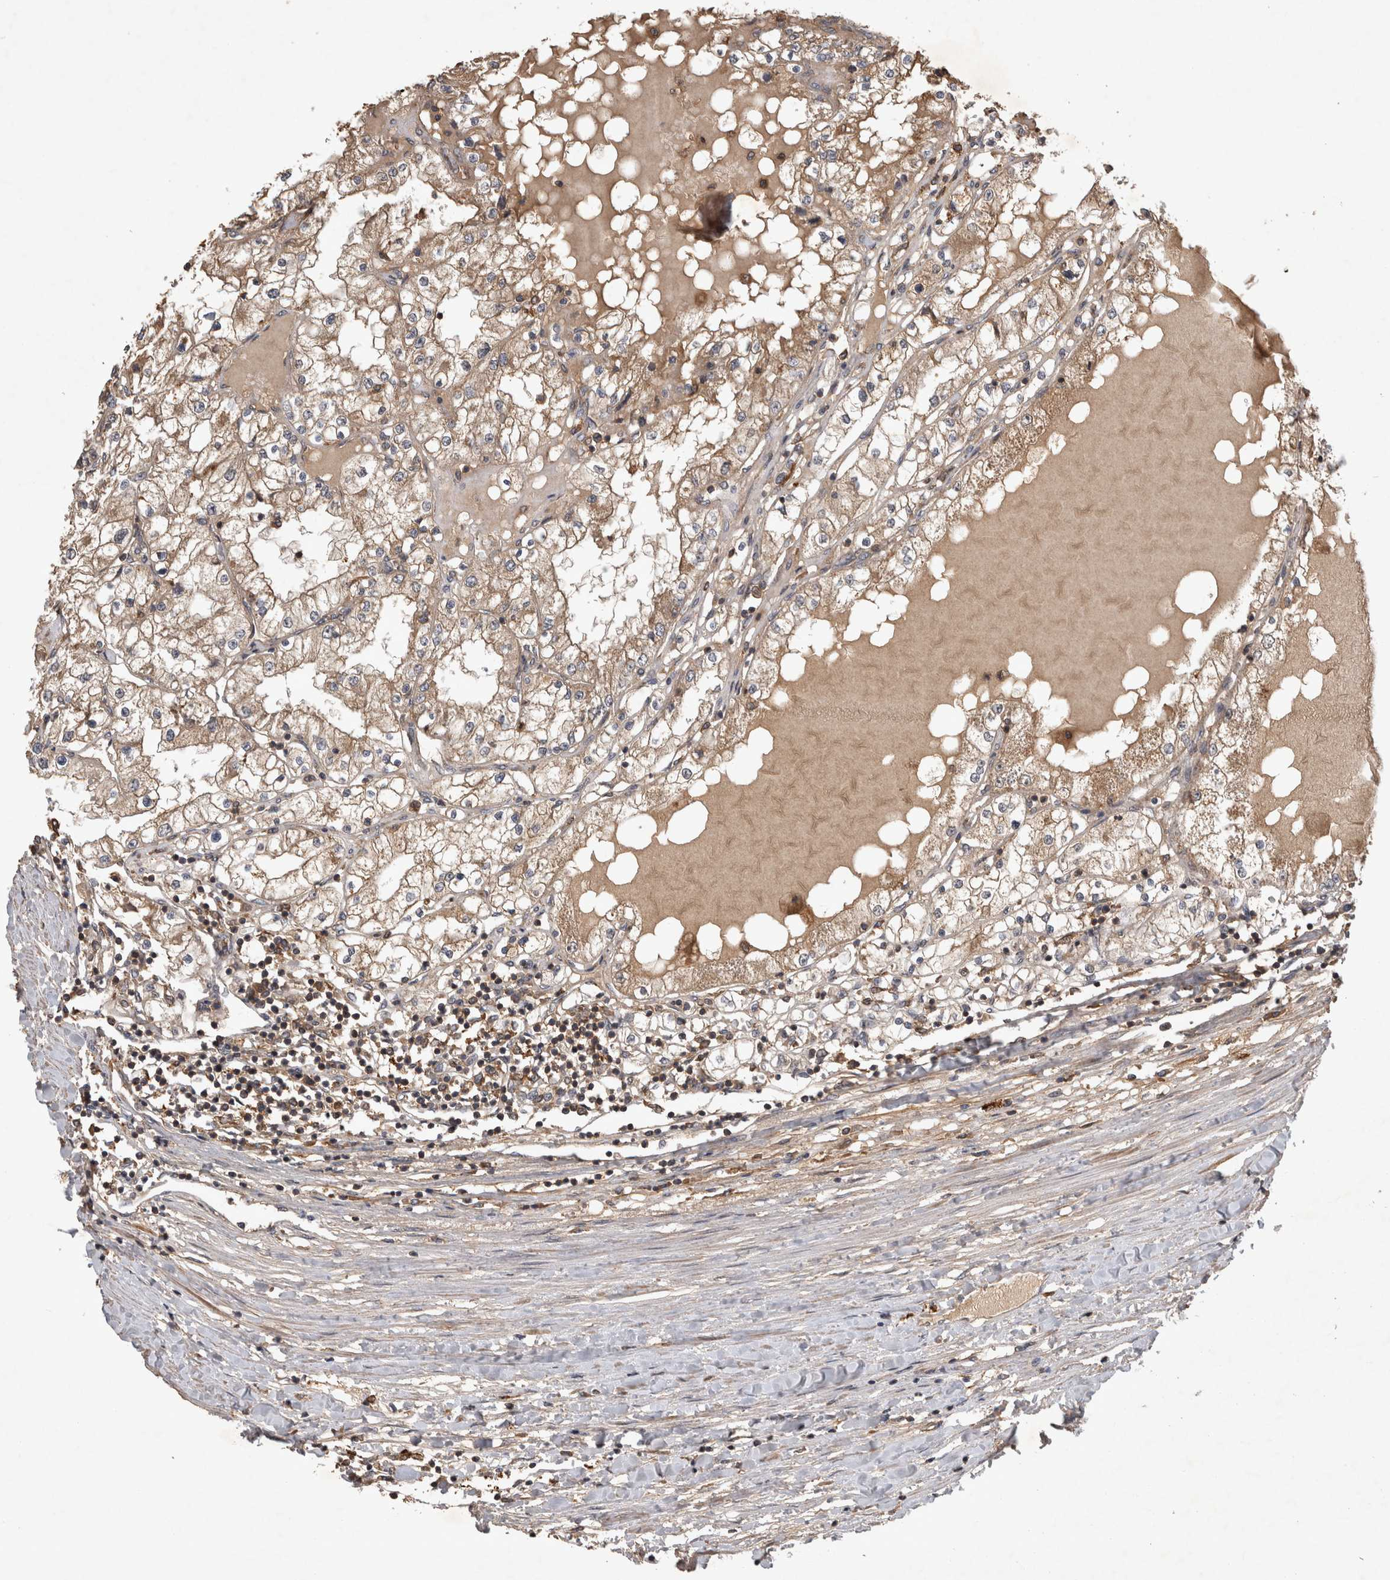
{"staining": {"intensity": "moderate", "quantity": ">75%", "location": "cytoplasmic/membranous"}, "tissue": "renal cancer", "cell_type": "Tumor cells", "image_type": "cancer", "snomed": [{"axis": "morphology", "description": "Adenocarcinoma, NOS"}, {"axis": "topography", "description": "Kidney"}], "caption": "Moderate cytoplasmic/membranous protein expression is seen in about >75% of tumor cells in renal cancer (adenocarcinoma).", "gene": "TRMT61B", "patient": {"sex": "male", "age": 68}}